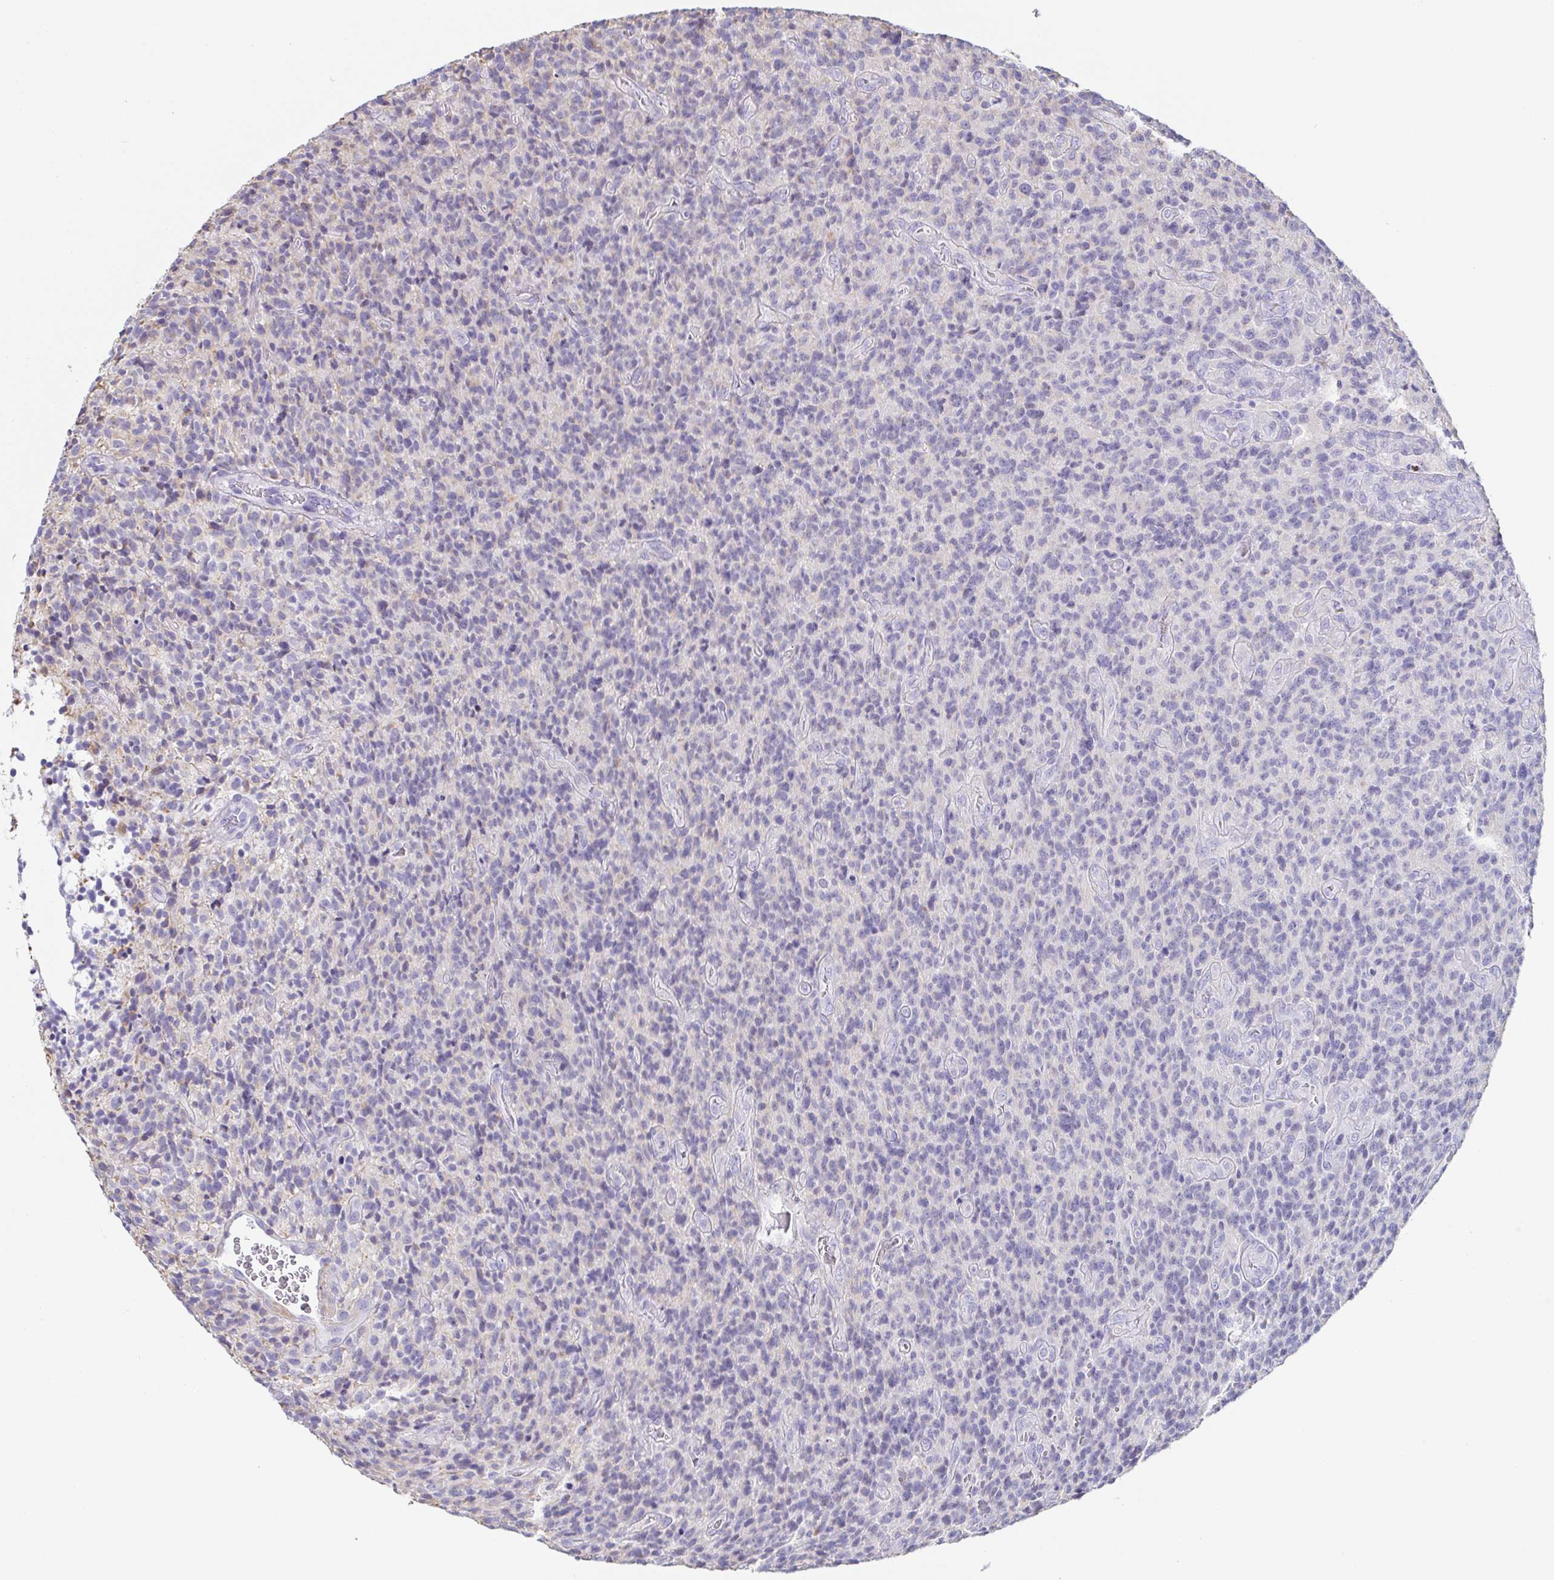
{"staining": {"intensity": "negative", "quantity": "none", "location": "none"}, "tissue": "glioma", "cell_type": "Tumor cells", "image_type": "cancer", "snomed": [{"axis": "morphology", "description": "Glioma, malignant, High grade"}, {"axis": "topography", "description": "Brain"}], "caption": "This is an immunohistochemistry (IHC) image of malignant high-grade glioma. There is no expression in tumor cells.", "gene": "PRR27", "patient": {"sex": "male", "age": 76}}